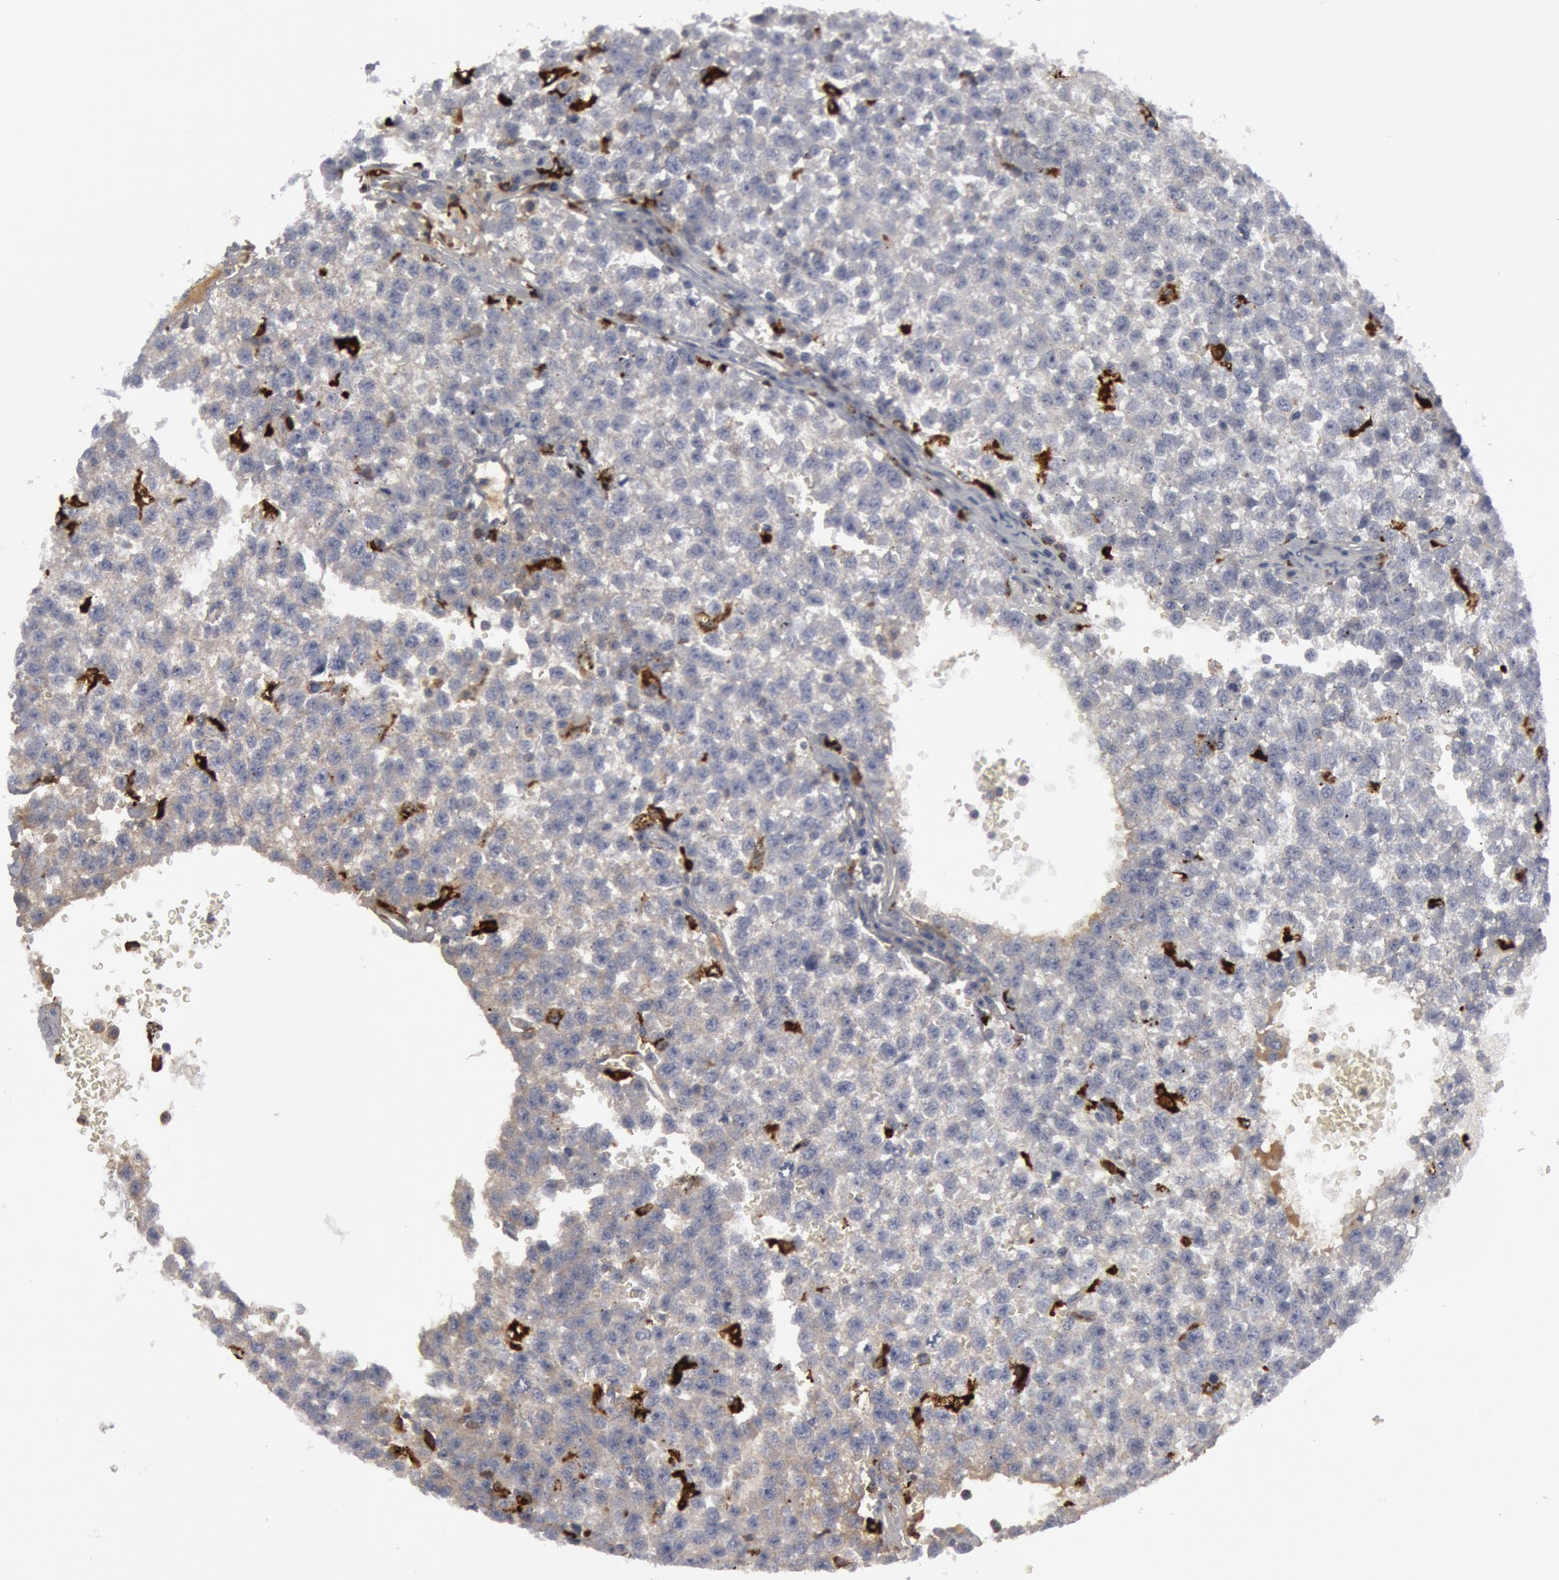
{"staining": {"intensity": "negative", "quantity": "none", "location": "none"}, "tissue": "testis cancer", "cell_type": "Tumor cells", "image_type": "cancer", "snomed": [{"axis": "morphology", "description": "Seminoma, NOS"}, {"axis": "topography", "description": "Testis"}], "caption": "DAB immunohistochemical staining of seminoma (testis) demonstrates no significant positivity in tumor cells.", "gene": "C1QC", "patient": {"sex": "male", "age": 35}}